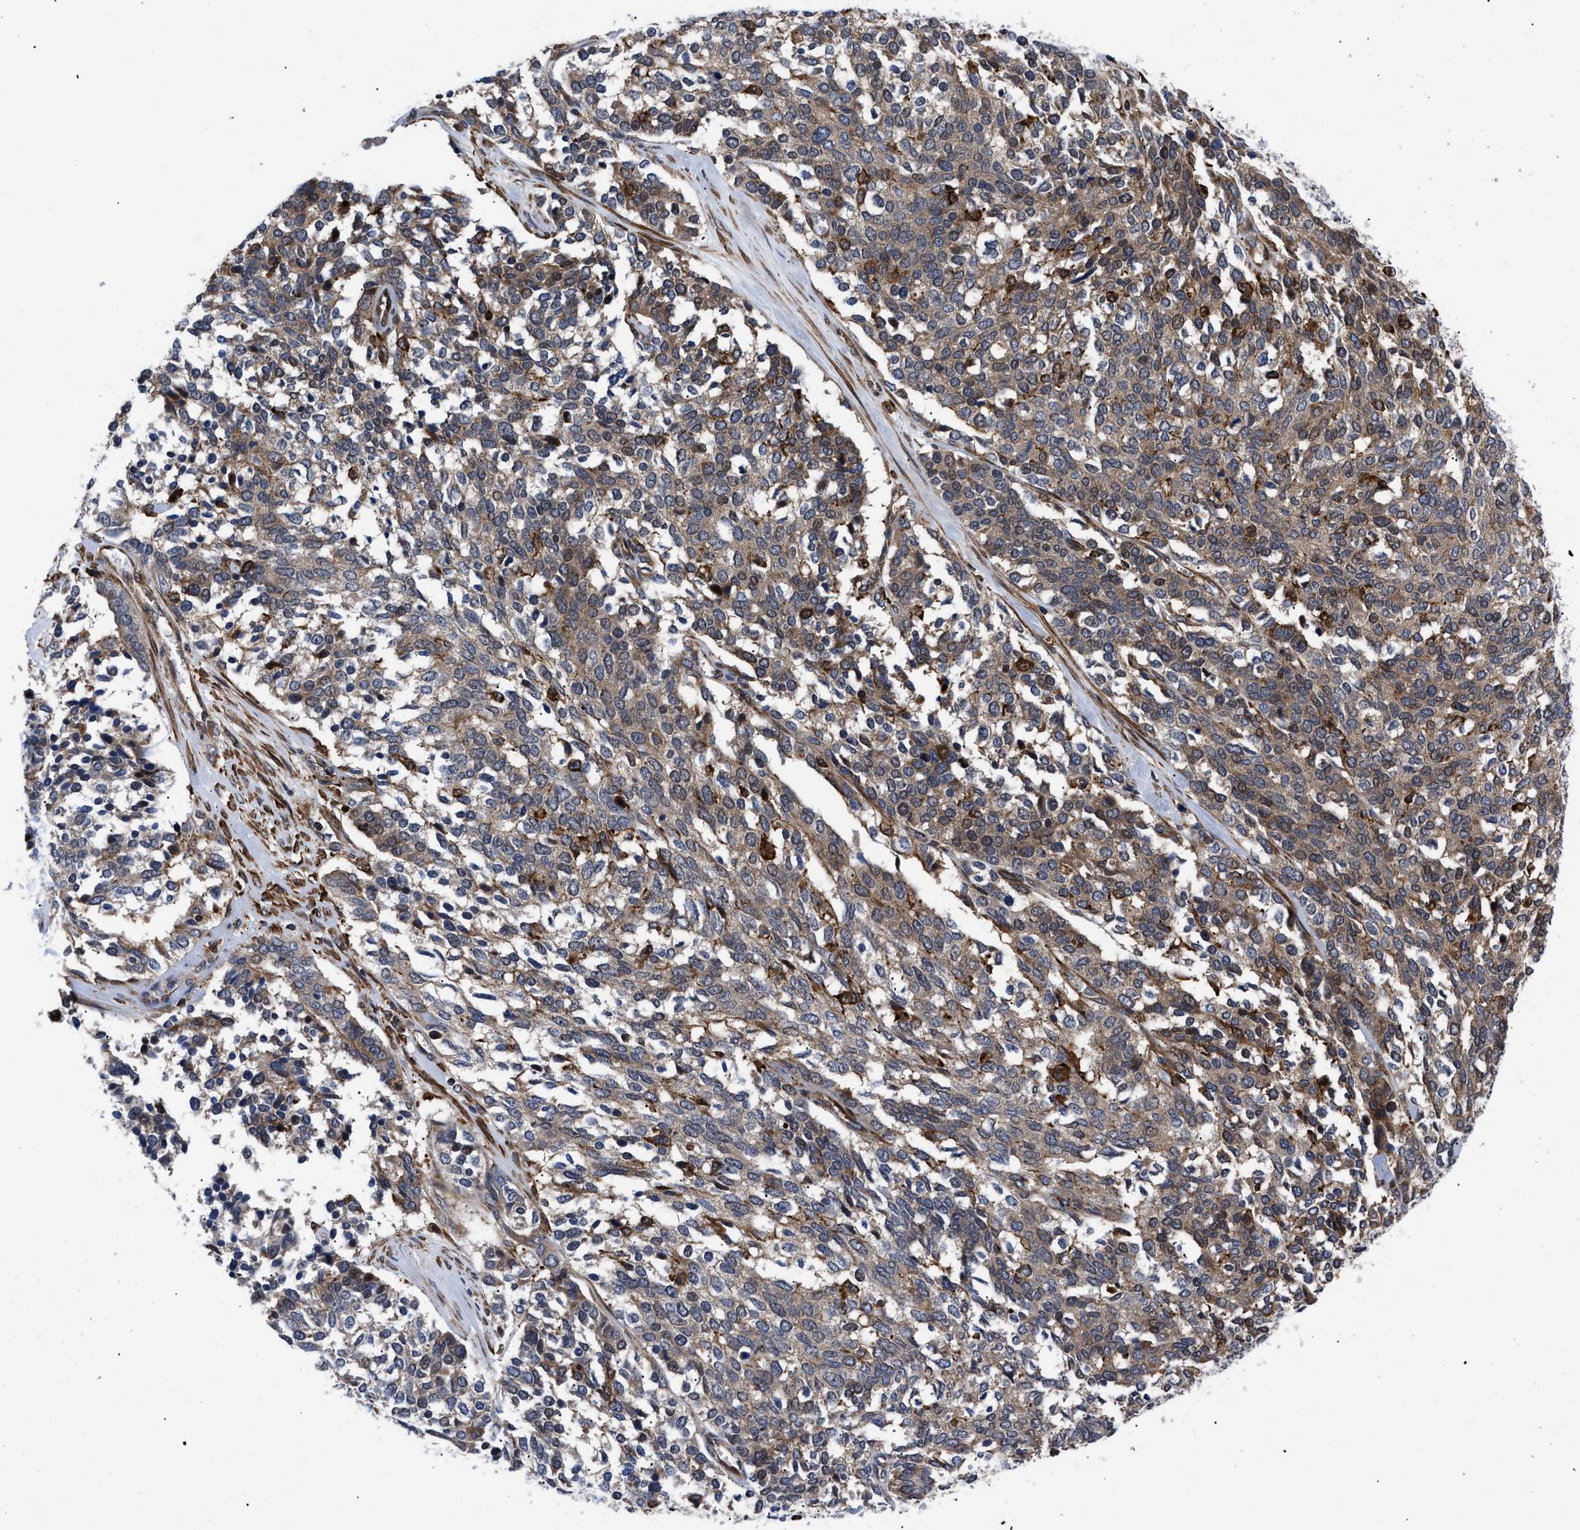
{"staining": {"intensity": "moderate", "quantity": ">75%", "location": "cytoplasmic/membranous"}, "tissue": "ovarian cancer", "cell_type": "Tumor cells", "image_type": "cancer", "snomed": [{"axis": "morphology", "description": "Cystadenocarcinoma, serous, NOS"}, {"axis": "topography", "description": "Ovary"}], "caption": "Ovarian serous cystadenocarcinoma tissue exhibits moderate cytoplasmic/membranous positivity in approximately >75% of tumor cells", "gene": "SPAST", "patient": {"sex": "female", "age": 44}}